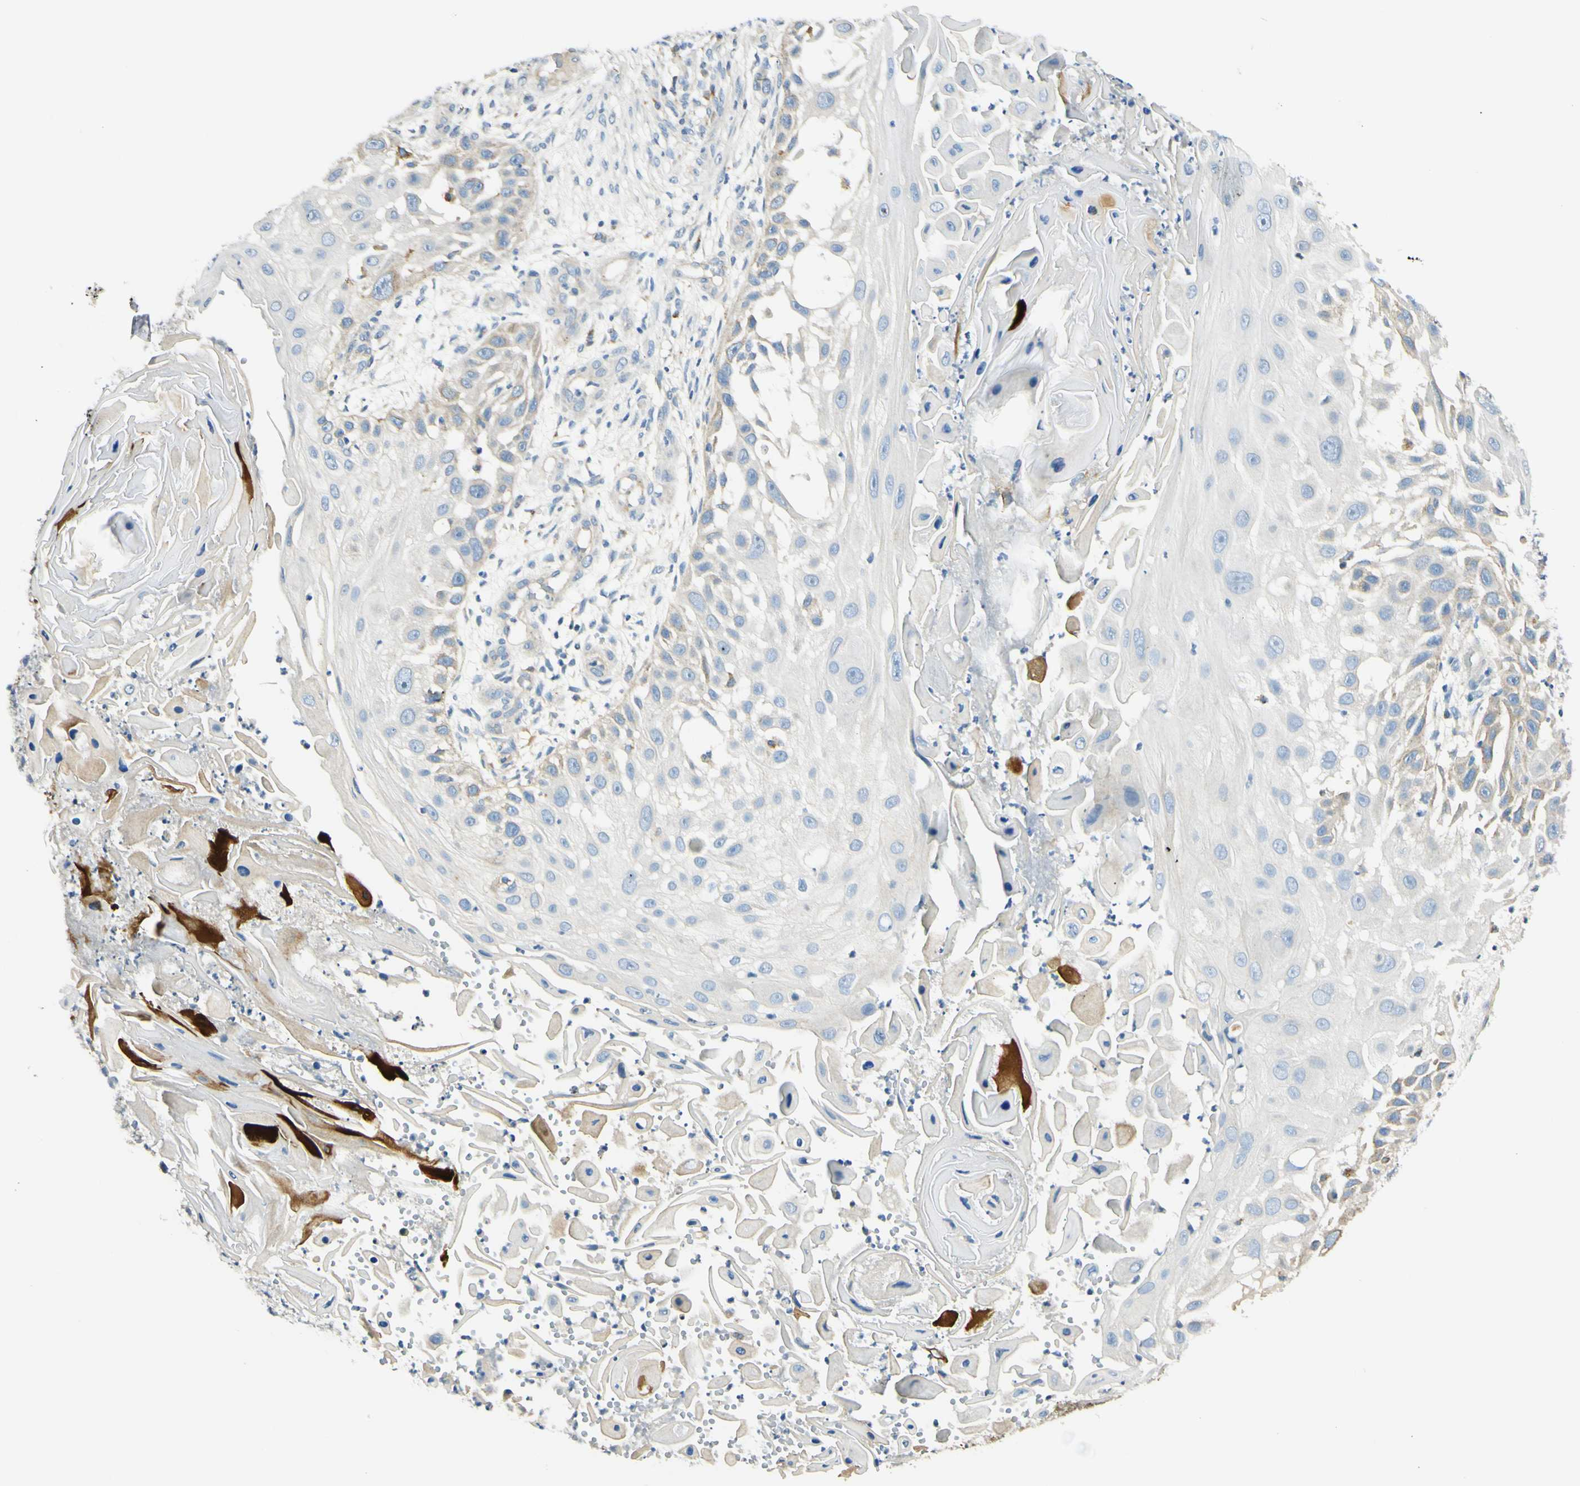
{"staining": {"intensity": "weak", "quantity": "<25%", "location": "cytoplasmic/membranous"}, "tissue": "skin cancer", "cell_type": "Tumor cells", "image_type": "cancer", "snomed": [{"axis": "morphology", "description": "Squamous cell carcinoma, NOS"}, {"axis": "topography", "description": "Skin"}], "caption": "There is no significant expression in tumor cells of skin cancer (squamous cell carcinoma). (Immunohistochemistry, brightfield microscopy, high magnification).", "gene": "LAMA3", "patient": {"sex": "female", "age": 44}}